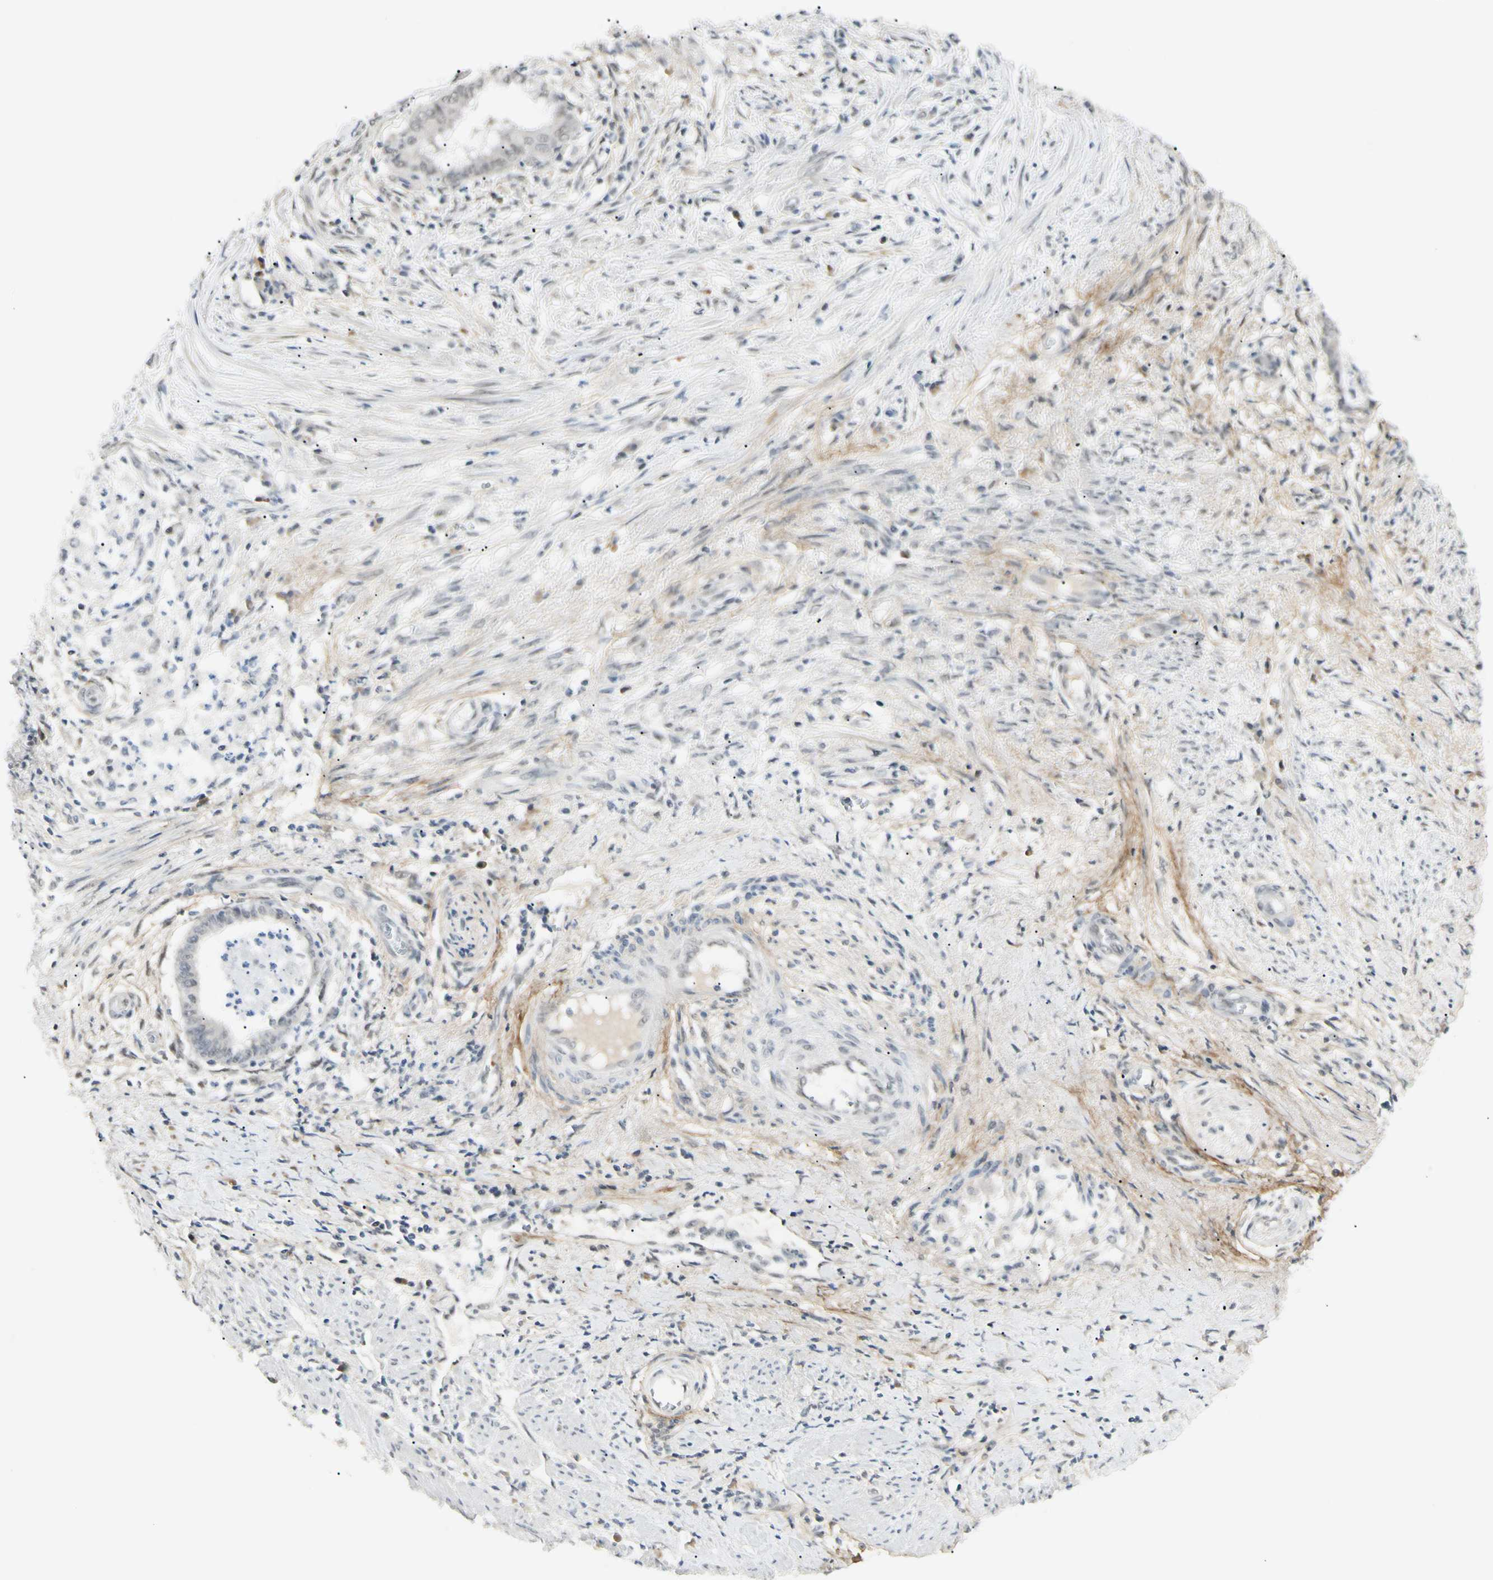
{"staining": {"intensity": "negative", "quantity": "none", "location": "none"}, "tissue": "endometrial cancer", "cell_type": "Tumor cells", "image_type": "cancer", "snomed": [{"axis": "morphology", "description": "Necrosis, NOS"}, {"axis": "morphology", "description": "Adenocarcinoma, NOS"}, {"axis": "topography", "description": "Endometrium"}], "caption": "Immunohistochemical staining of endometrial adenocarcinoma reveals no significant expression in tumor cells.", "gene": "ASPN", "patient": {"sex": "female", "age": 79}}